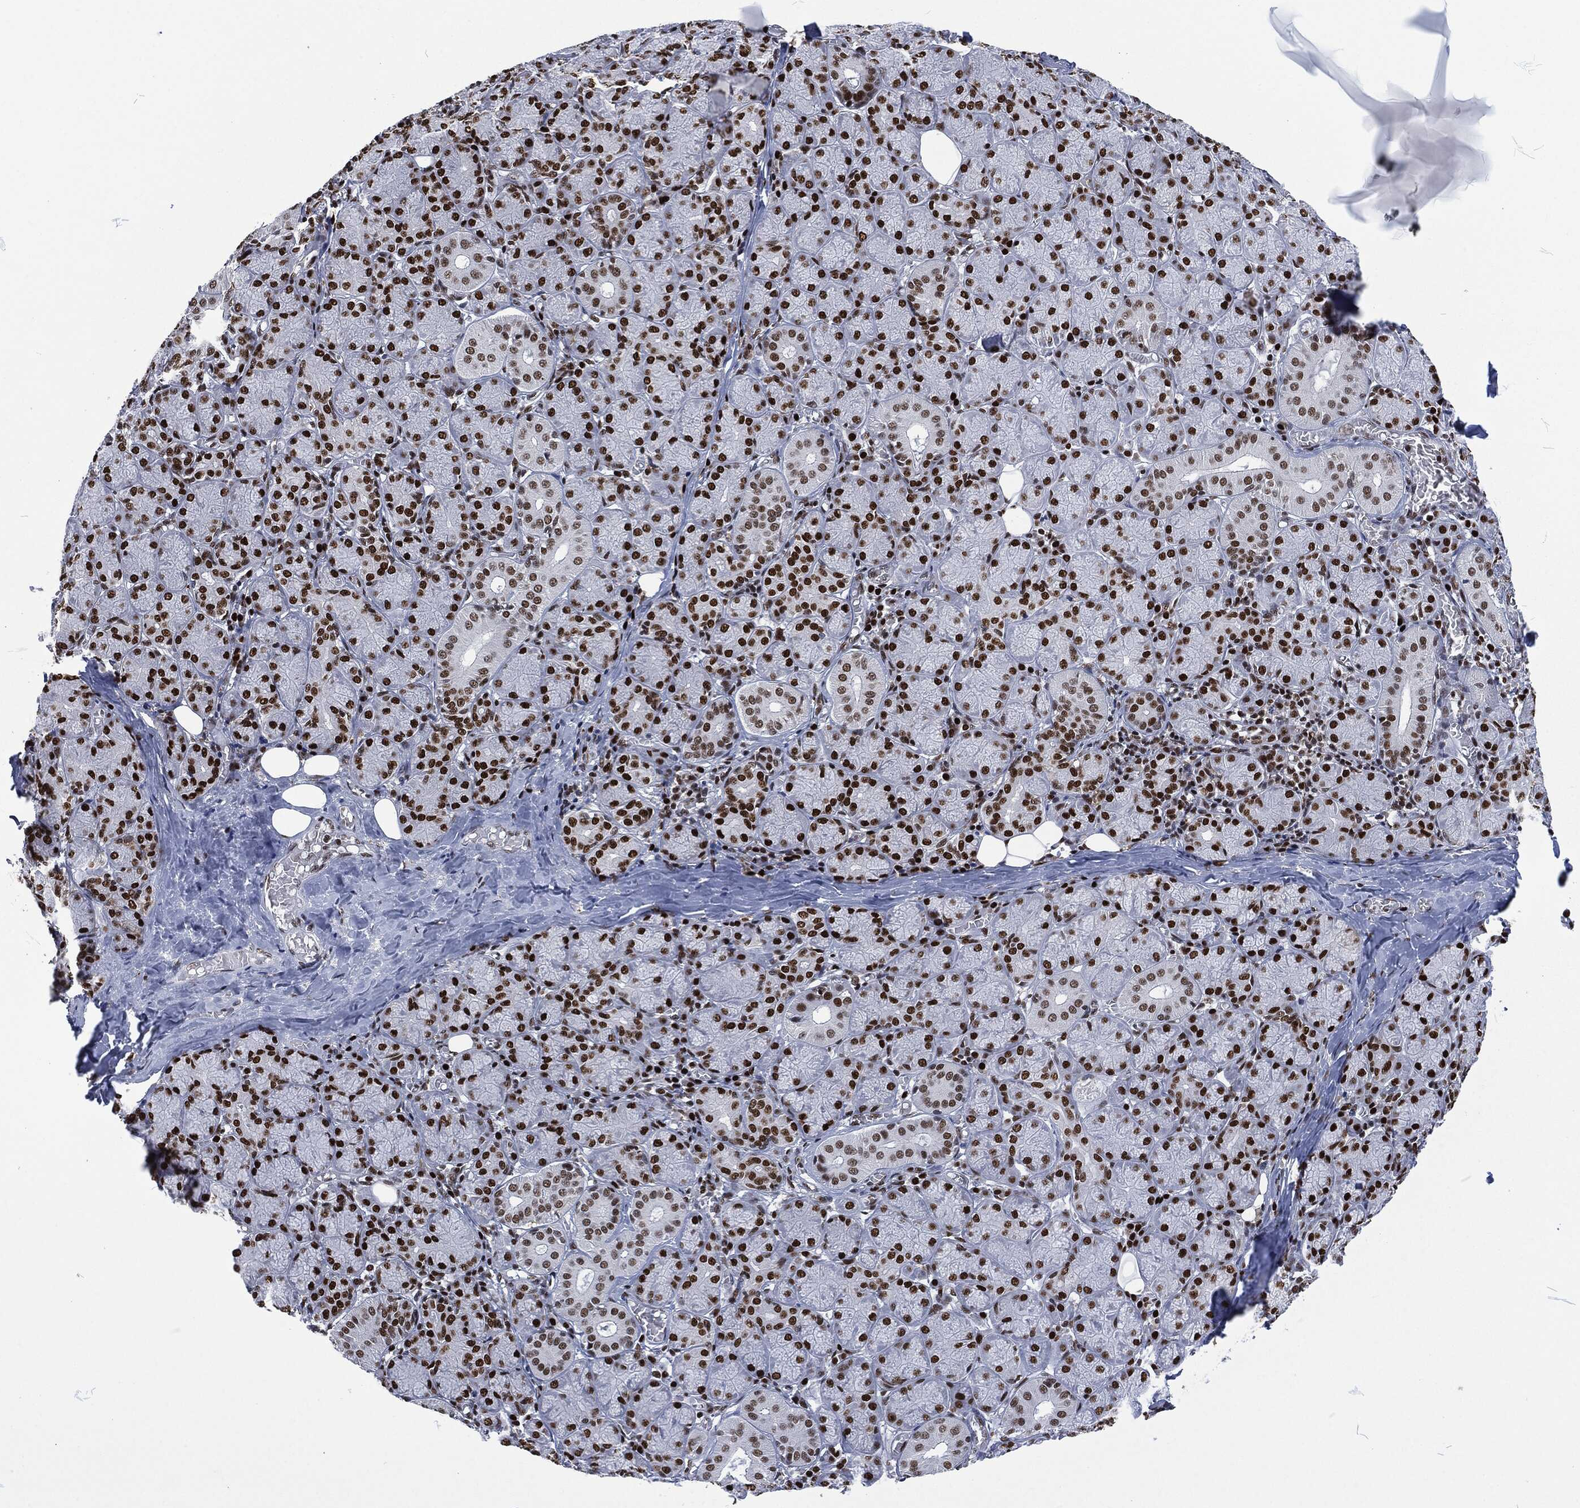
{"staining": {"intensity": "strong", "quantity": ">75%", "location": "nuclear"}, "tissue": "salivary gland", "cell_type": "Glandular cells", "image_type": "normal", "snomed": [{"axis": "morphology", "description": "Normal tissue, NOS"}, {"axis": "topography", "description": "Salivary gland"}, {"axis": "topography", "description": "Peripheral nerve tissue"}], "caption": "A high-resolution micrograph shows immunohistochemistry staining of normal salivary gland, which displays strong nuclear staining in about >75% of glandular cells. The staining is performed using DAB brown chromogen to label protein expression. The nuclei are counter-stained blue using hematoxylin.", "gene": "DCPS", "patient": {"sex": "female", "age": 24}}